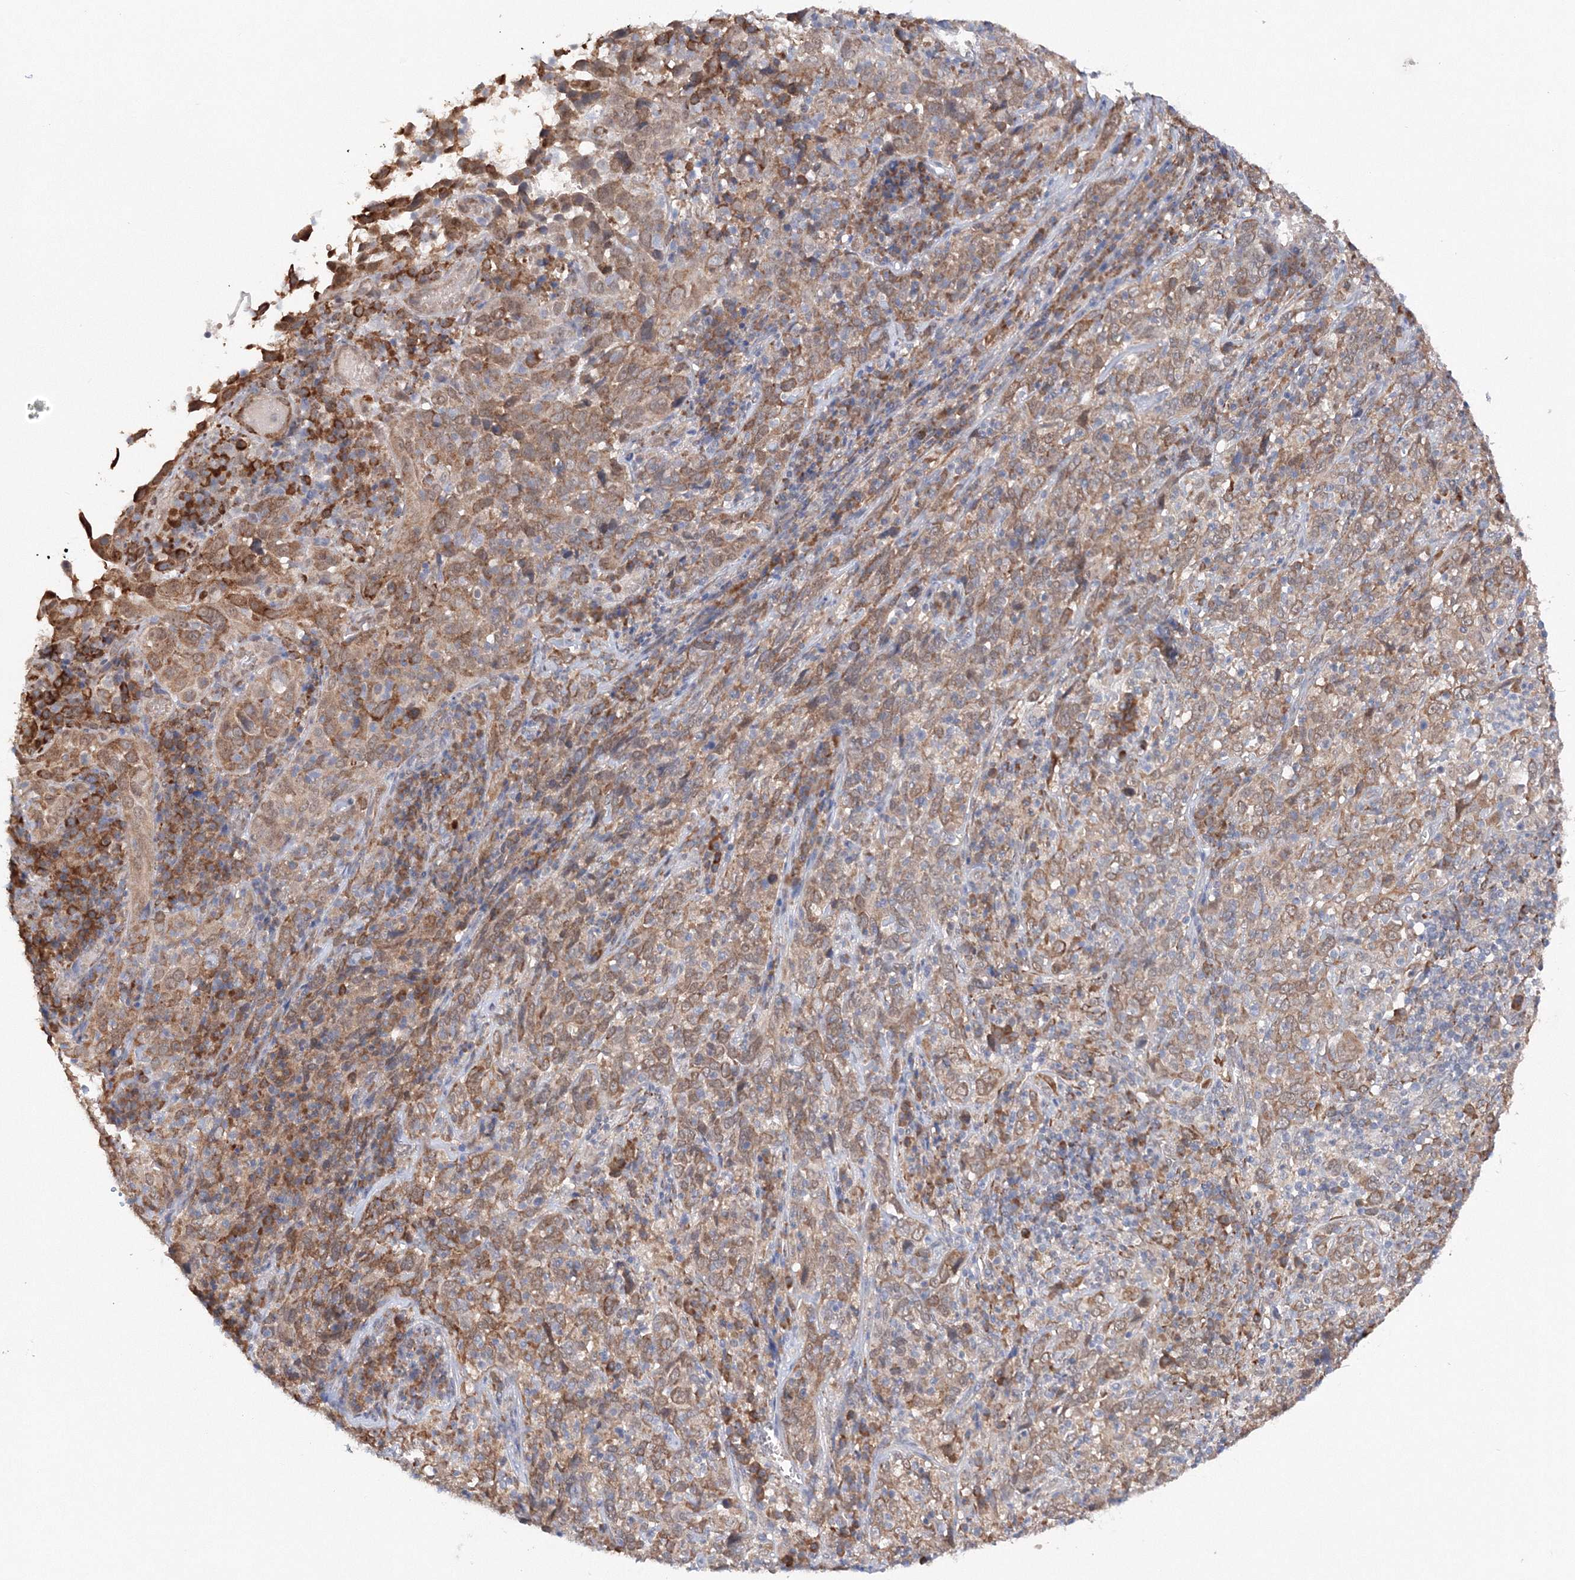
{"staining": {"intensity": "moderate", "quantity": ">75%", "location": "cytoplasmic/membranous"}, "tissue": "cervical cancer", "cell_type": "Tumor cells", "image_type": "cancer", "snomed": [{"axis": "morphology", "description": "Squamous cell carcinoma, NOS"}, {"axis": "topography", "description": "Cervix"}], "caption": "Moderate cytoplasmic/membranous expression for a protein is present in approximately >75% of tumor cells of cervical cancer using IHC.", "gene": "DIS3L2", "patient": {"sex": "female", "age": 46}}